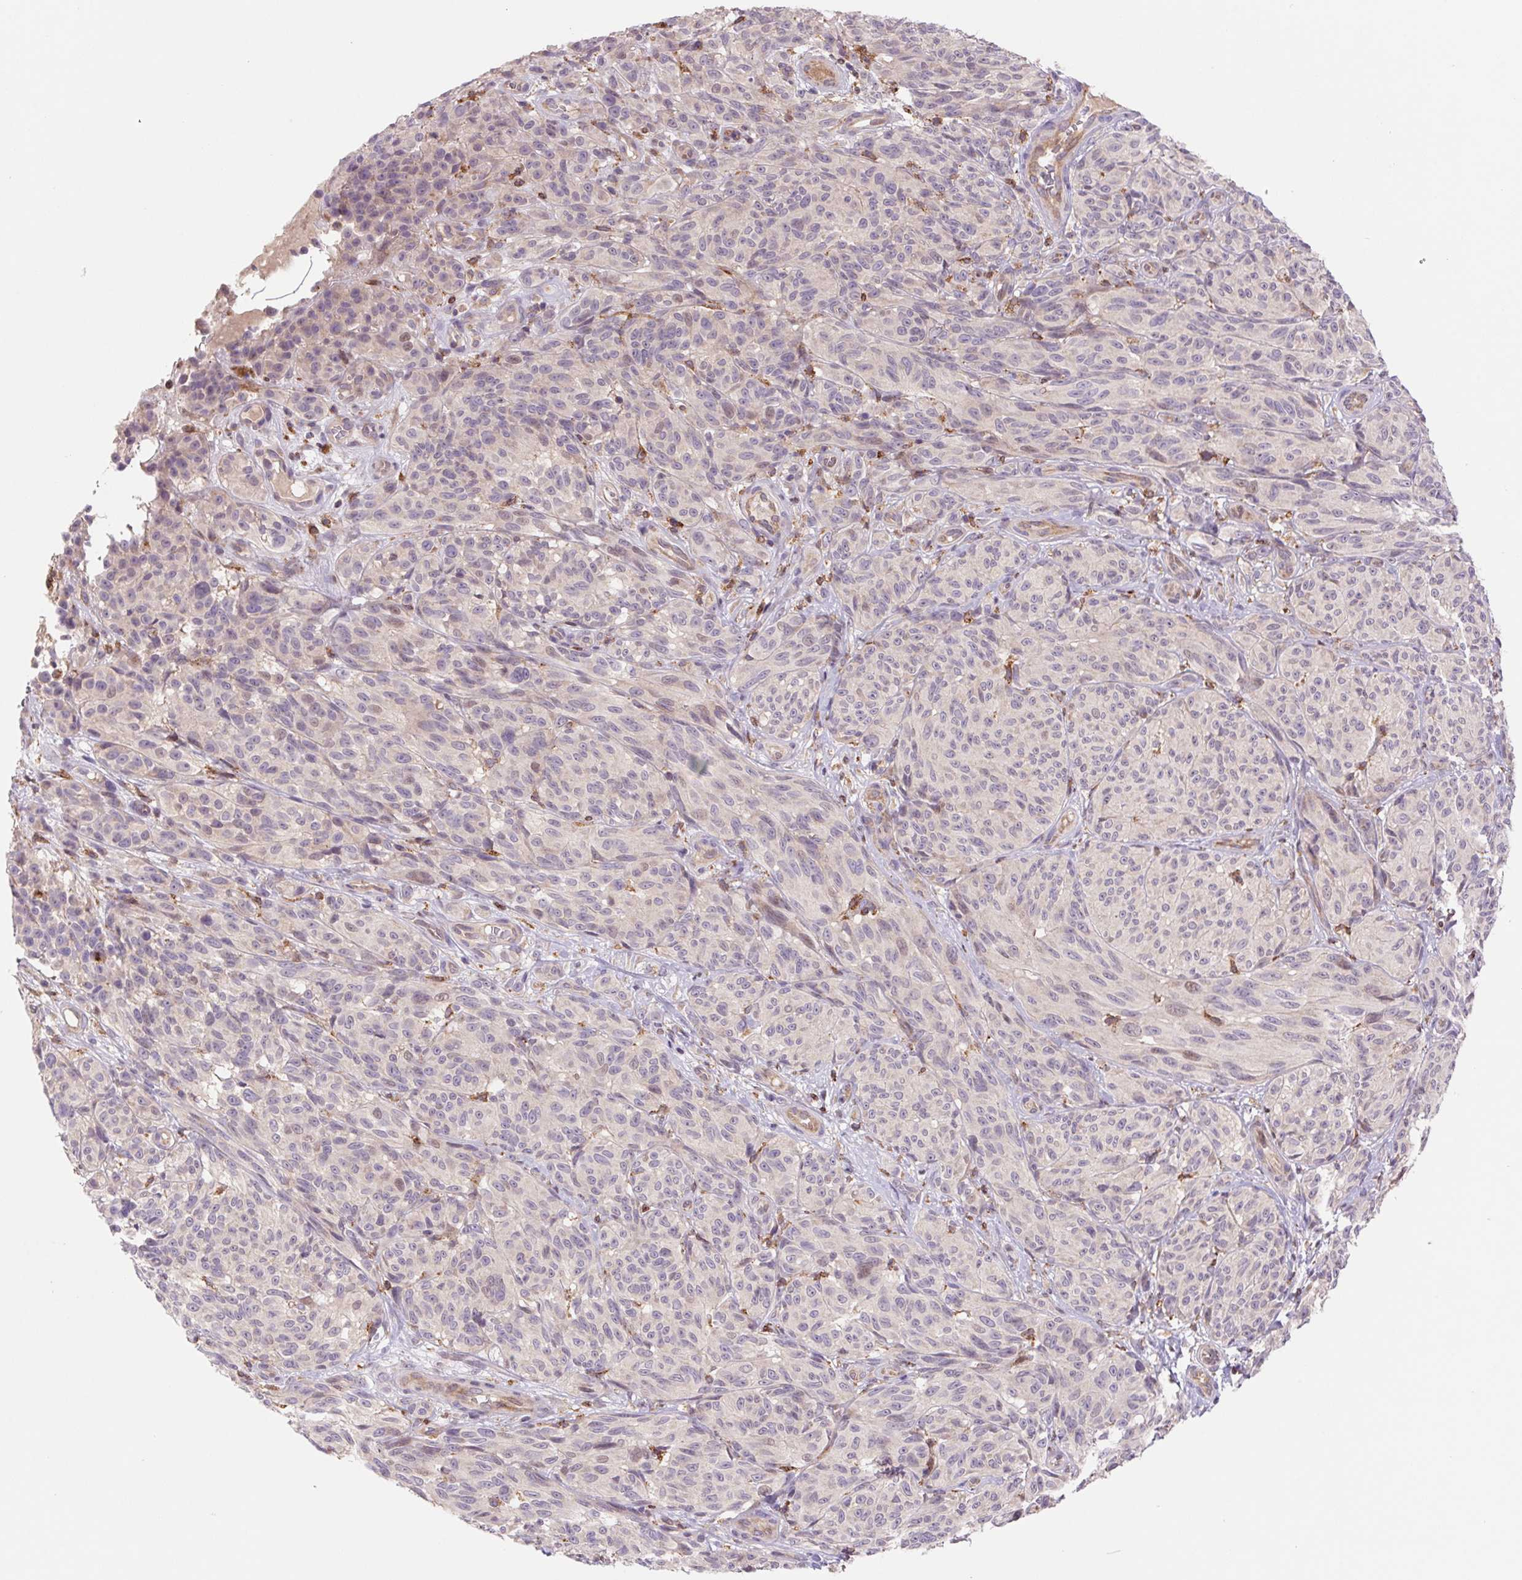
{"staining": {"intensity": "negative", "quantity": "none", "location": "none"}, "tissue": "melanoma", "cell_type": "Tumor cells", "image_type": "cancer", "snomed": [{"axis": "morphology", "description": "Malignant melanoma, NOS"}, {"axis": "topography", "description": "Skin"}], "caption": "Human malignant melanoma stained for a protein using immunohistochemistry displays no staining in tumor cells.", "gene": "KLHL20", "patient": {"sex": "female", "age": 85}}